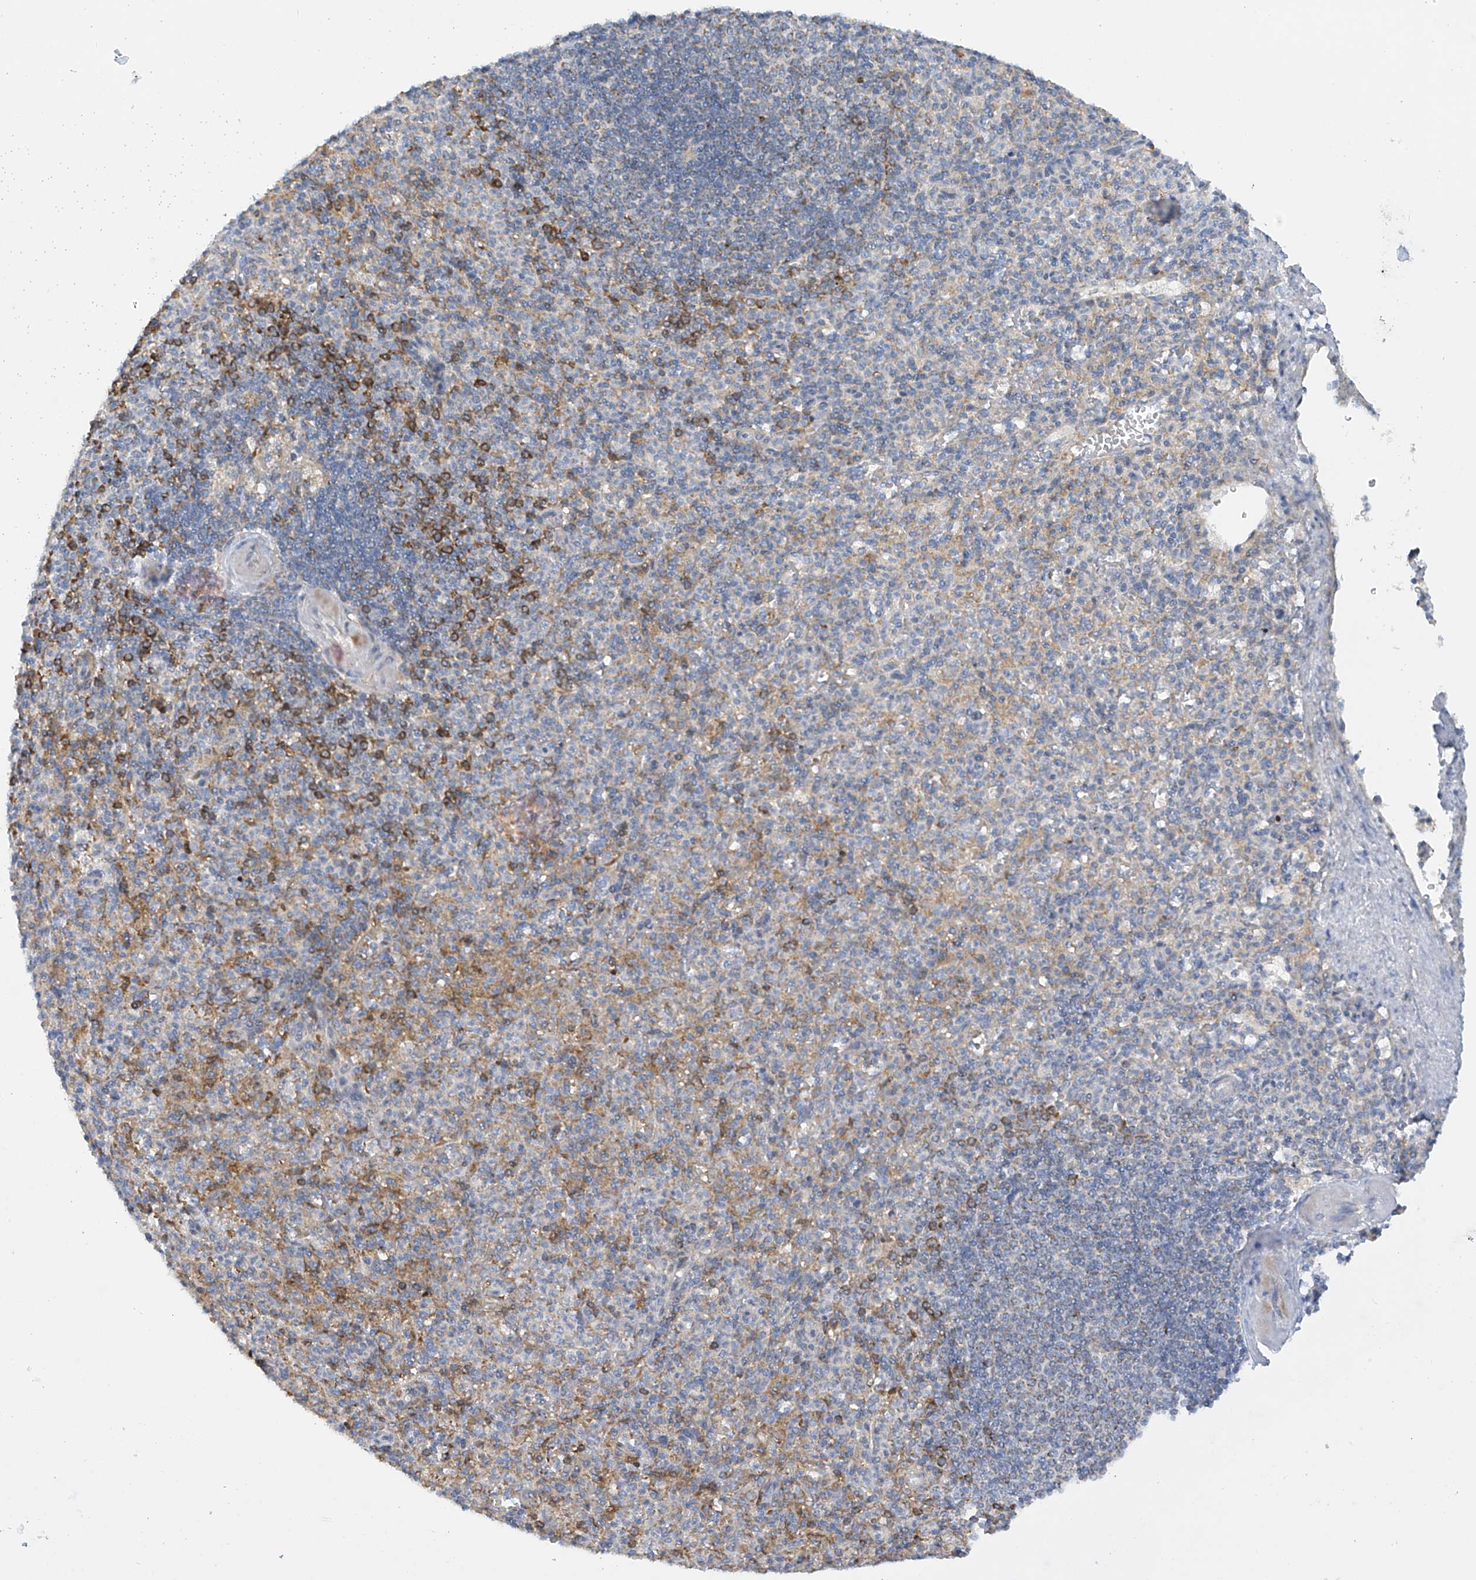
{"staining": {"intensity": "moderate", "quantity": "<25%", "location": "cytoplasmic/membranous"}, "tissue": "spleen", "cell_type": "Cells in red pulp", "image_type": "normal", "snomed": [{"axis": "morphology", "description": "Normal tissue, NOS"}, {"axis": "topography", "description": "Spleen"}], "caption": "Normal spleen was stained to show a protein in brown. There is low levels of moderate cytoplasmic/membranous staining in about <25% of cells in red pulp. Nuclei are stained in blue.", "gene": "METTL18", "patient": {"sex": "female", "age": 74}}